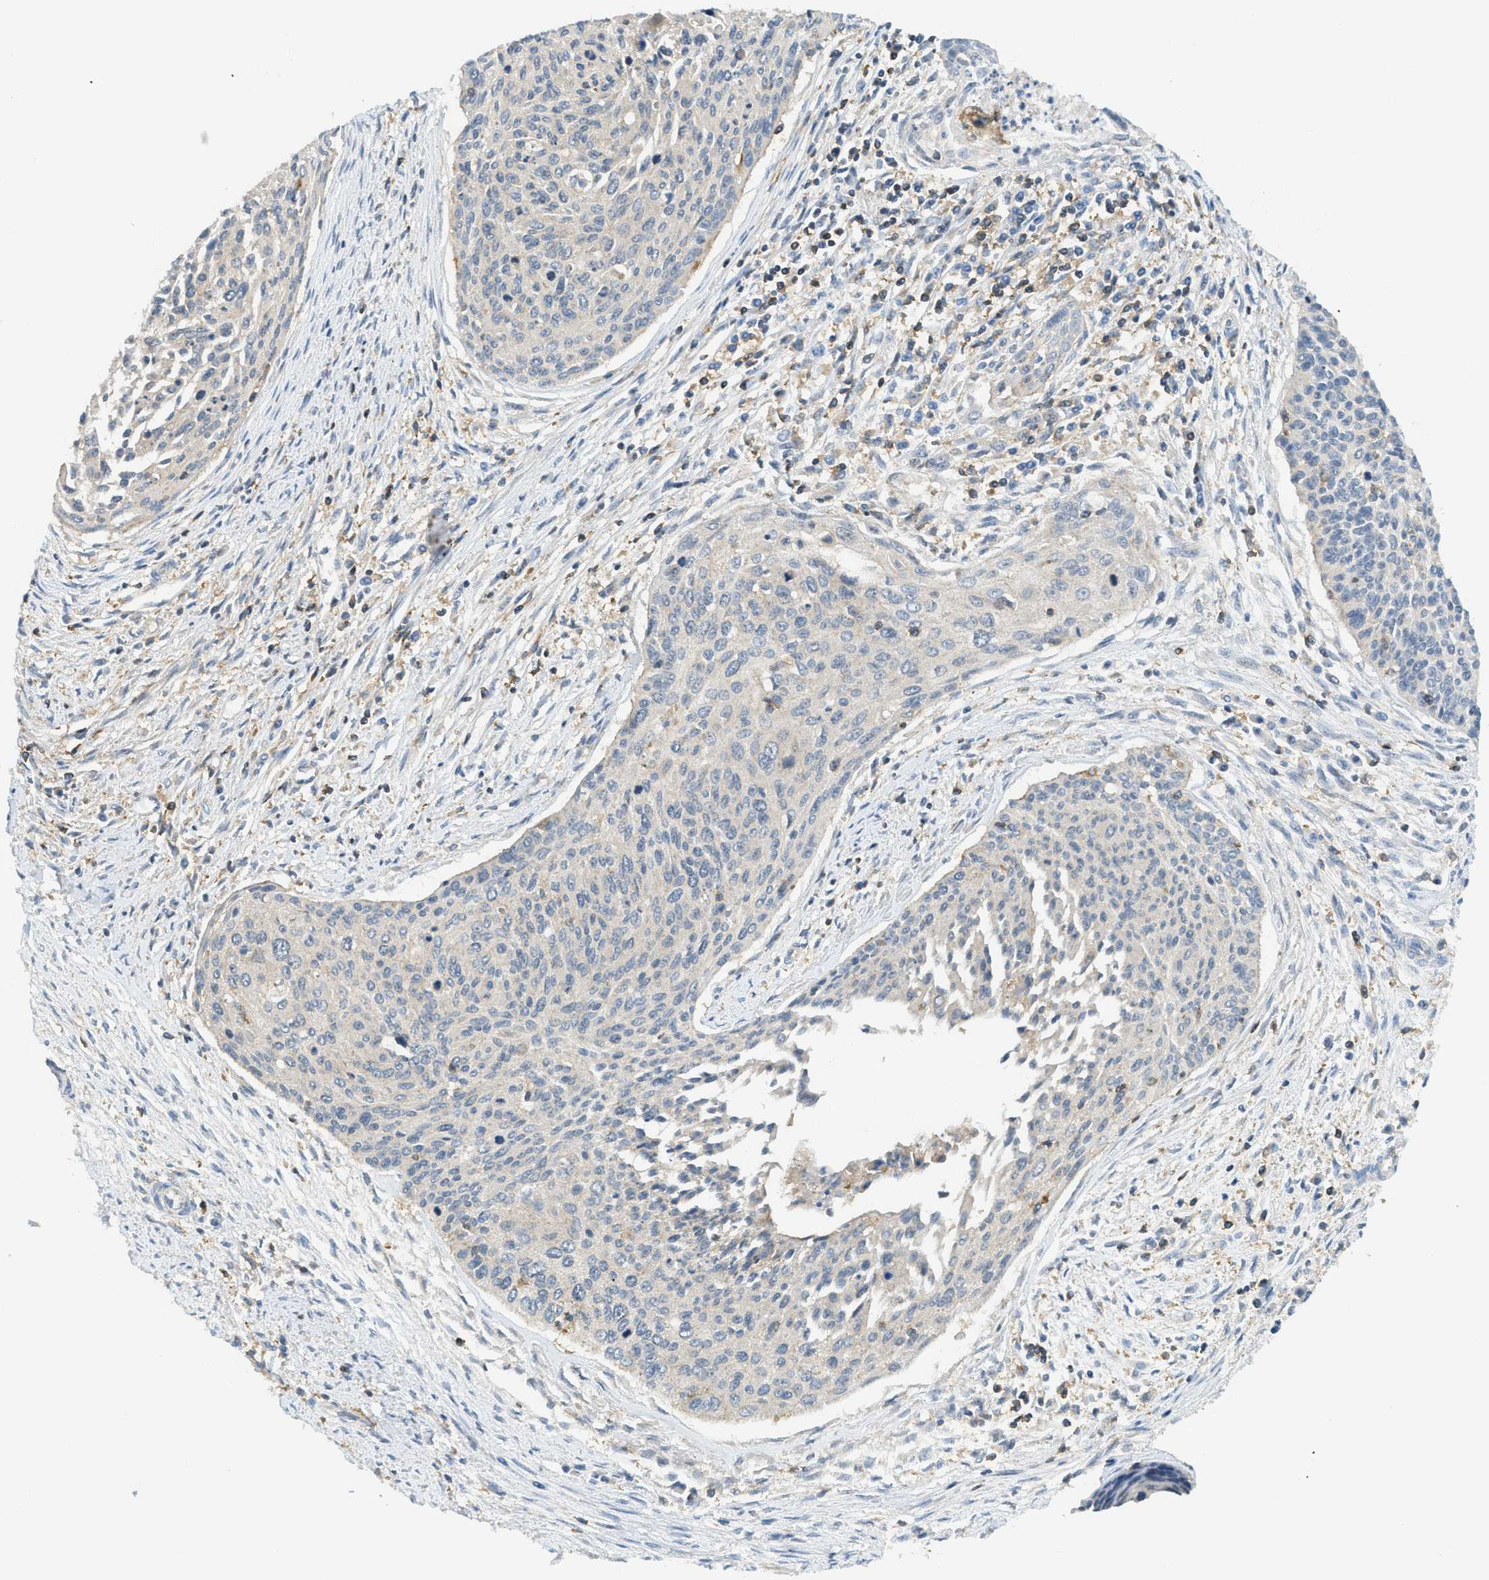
{"staining": {"intensity": "negative", "quantity": "none", "location": "none"}, "tissue": "cervical cancer", "cell_type": "Tumor cells", "image_type": "cancer", "snomed": [{"axis": "morphology", "description": "Squamous cell carcinoma, NOS"}, {"axis": "topography", "description": "Cervix"}], "caption": "A high-resolution histopathology image shows IHC staining of cervical cancer (squamous cell carcinoma), which demonstrates no significant staining in tumor cells.", "gene": "GRIK2", "patient": {"sex": "female", "age": 55}}